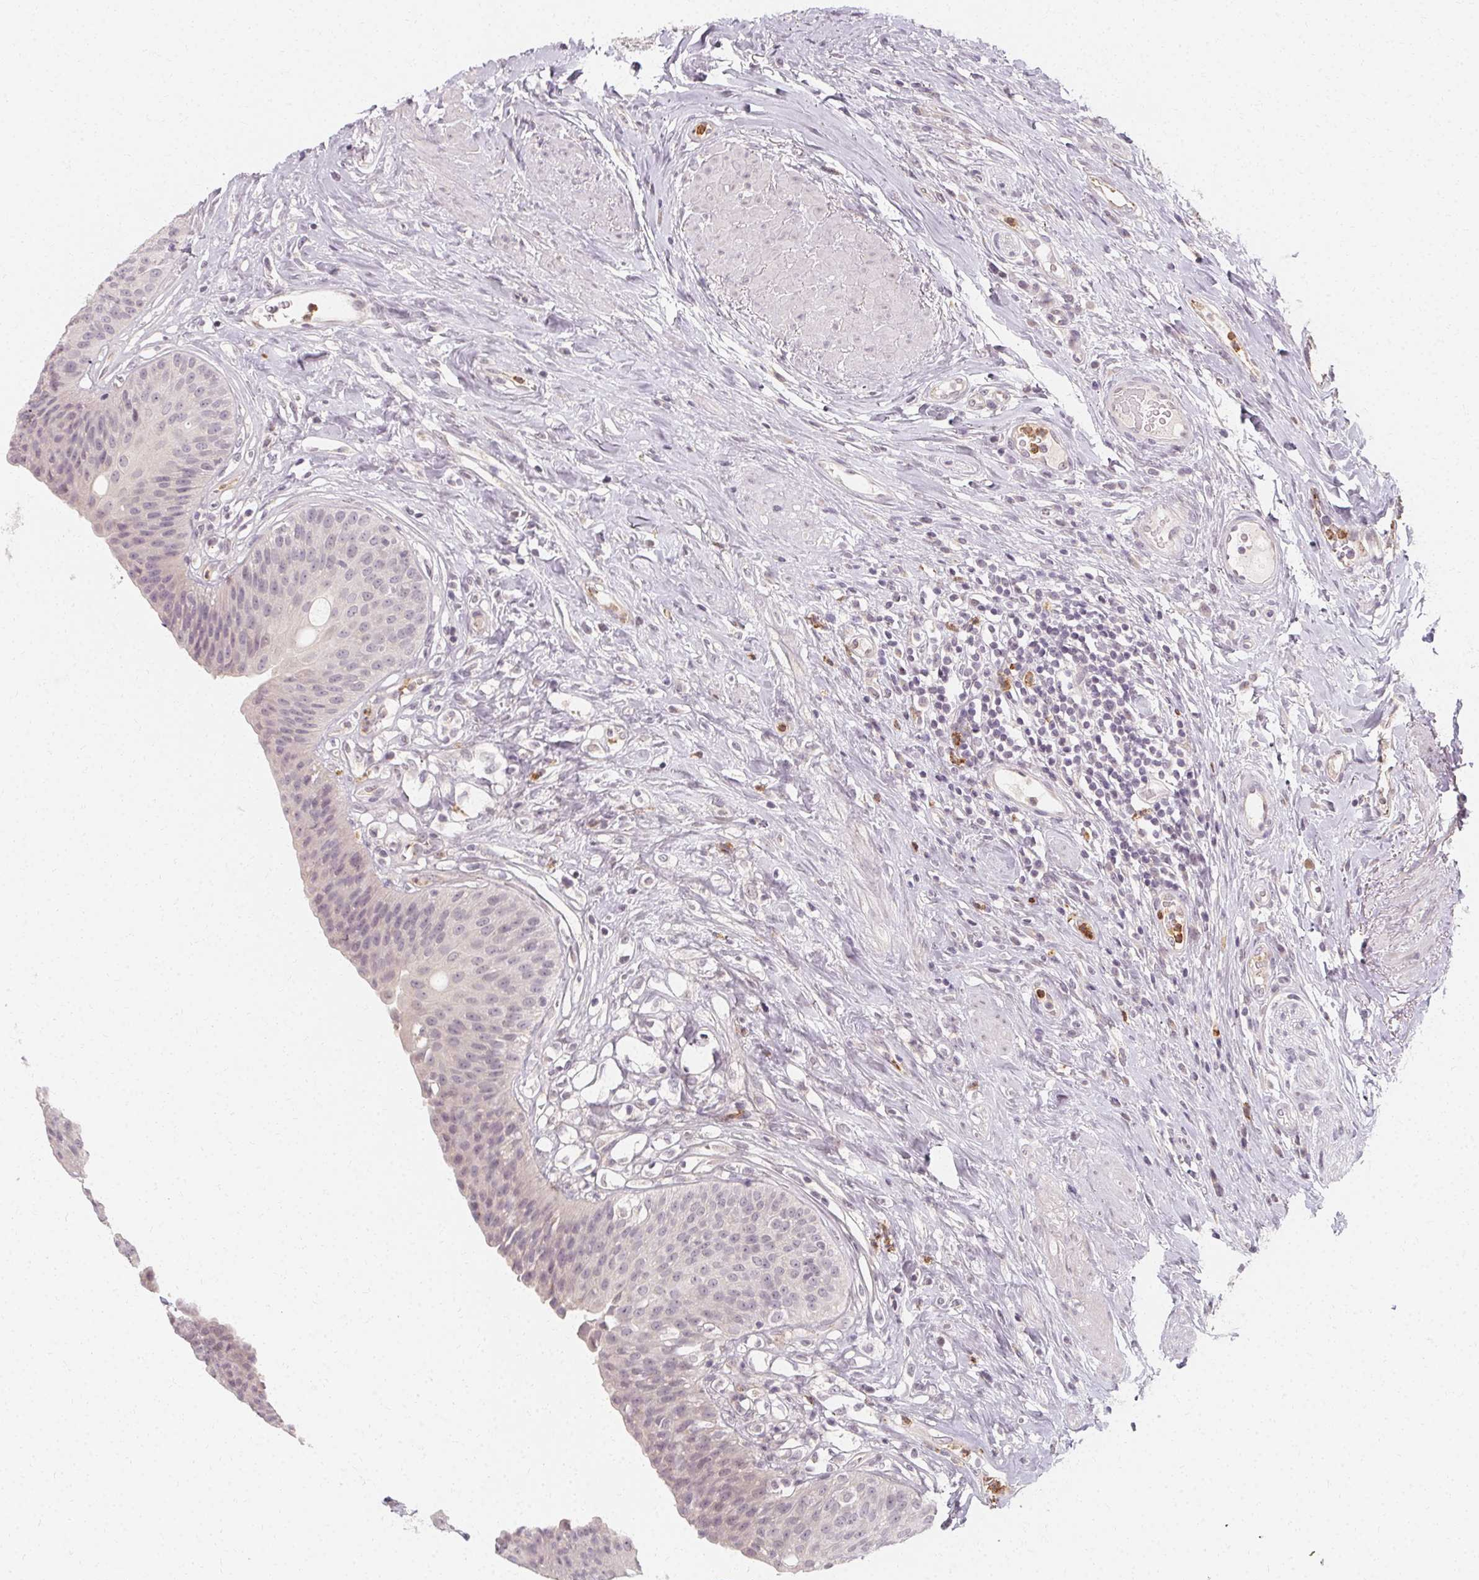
{"staining": {"intensity": "negative", "quantity": "none", "location": "none"}, "tissue": "urinary bladder", "cell_type": "Urothelial cells", "image_type": "normal", "snomed": [{"axis": "morphology", "description": "Normal tissue, NOS"}, {"axis": "topography", "description": "Urinary bladder"}], "caption": "DAB immunohistochemical staining of unremarkable human urinary bladder demonstrates no significant staining in urothelial cells.", "gene": "CLCNKA", "patient": {"sex": "female", "age": 56}}